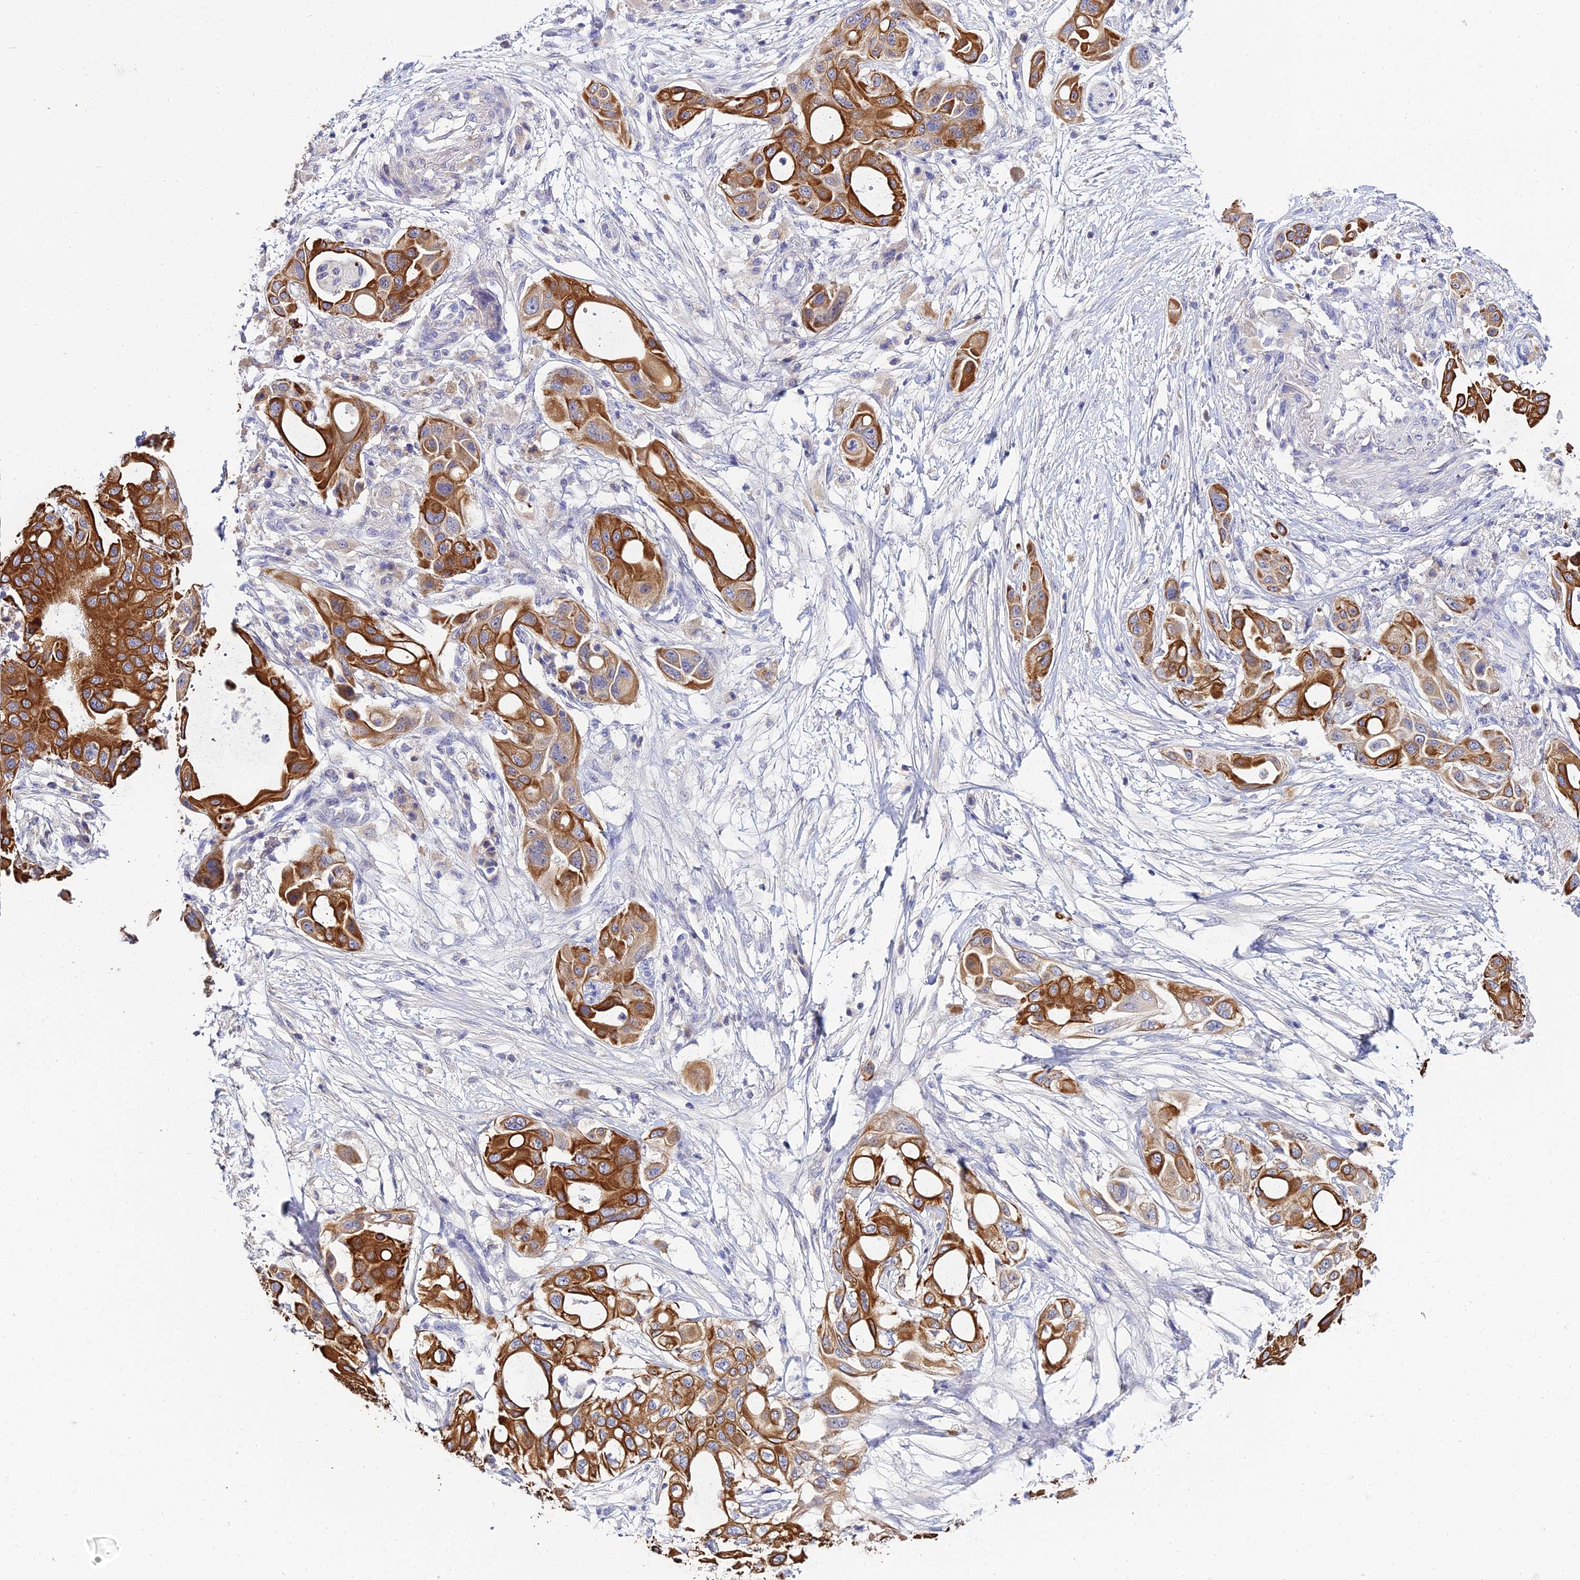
{"staining": {"intensity": "strong", "quantity": ">75%", "location": "cytoplasmic/membranous"}, "tissue": "pancreatic cancer", "cell_type": "Tumor cells", "image_type": "cancer", "snomed": [{"axis": "morphology", "description": "Adenocarcinoma, NOS"}, {"axis": "topography", "description": "Pancreas"}], "caption": "Adenocarcinoma (pancreatic) stained for a protein shows strong cytoplasmic/membranous positivity in tumor cells.", "gene": "ZXDA", "patient": {"sex": "male", "age": 68}}